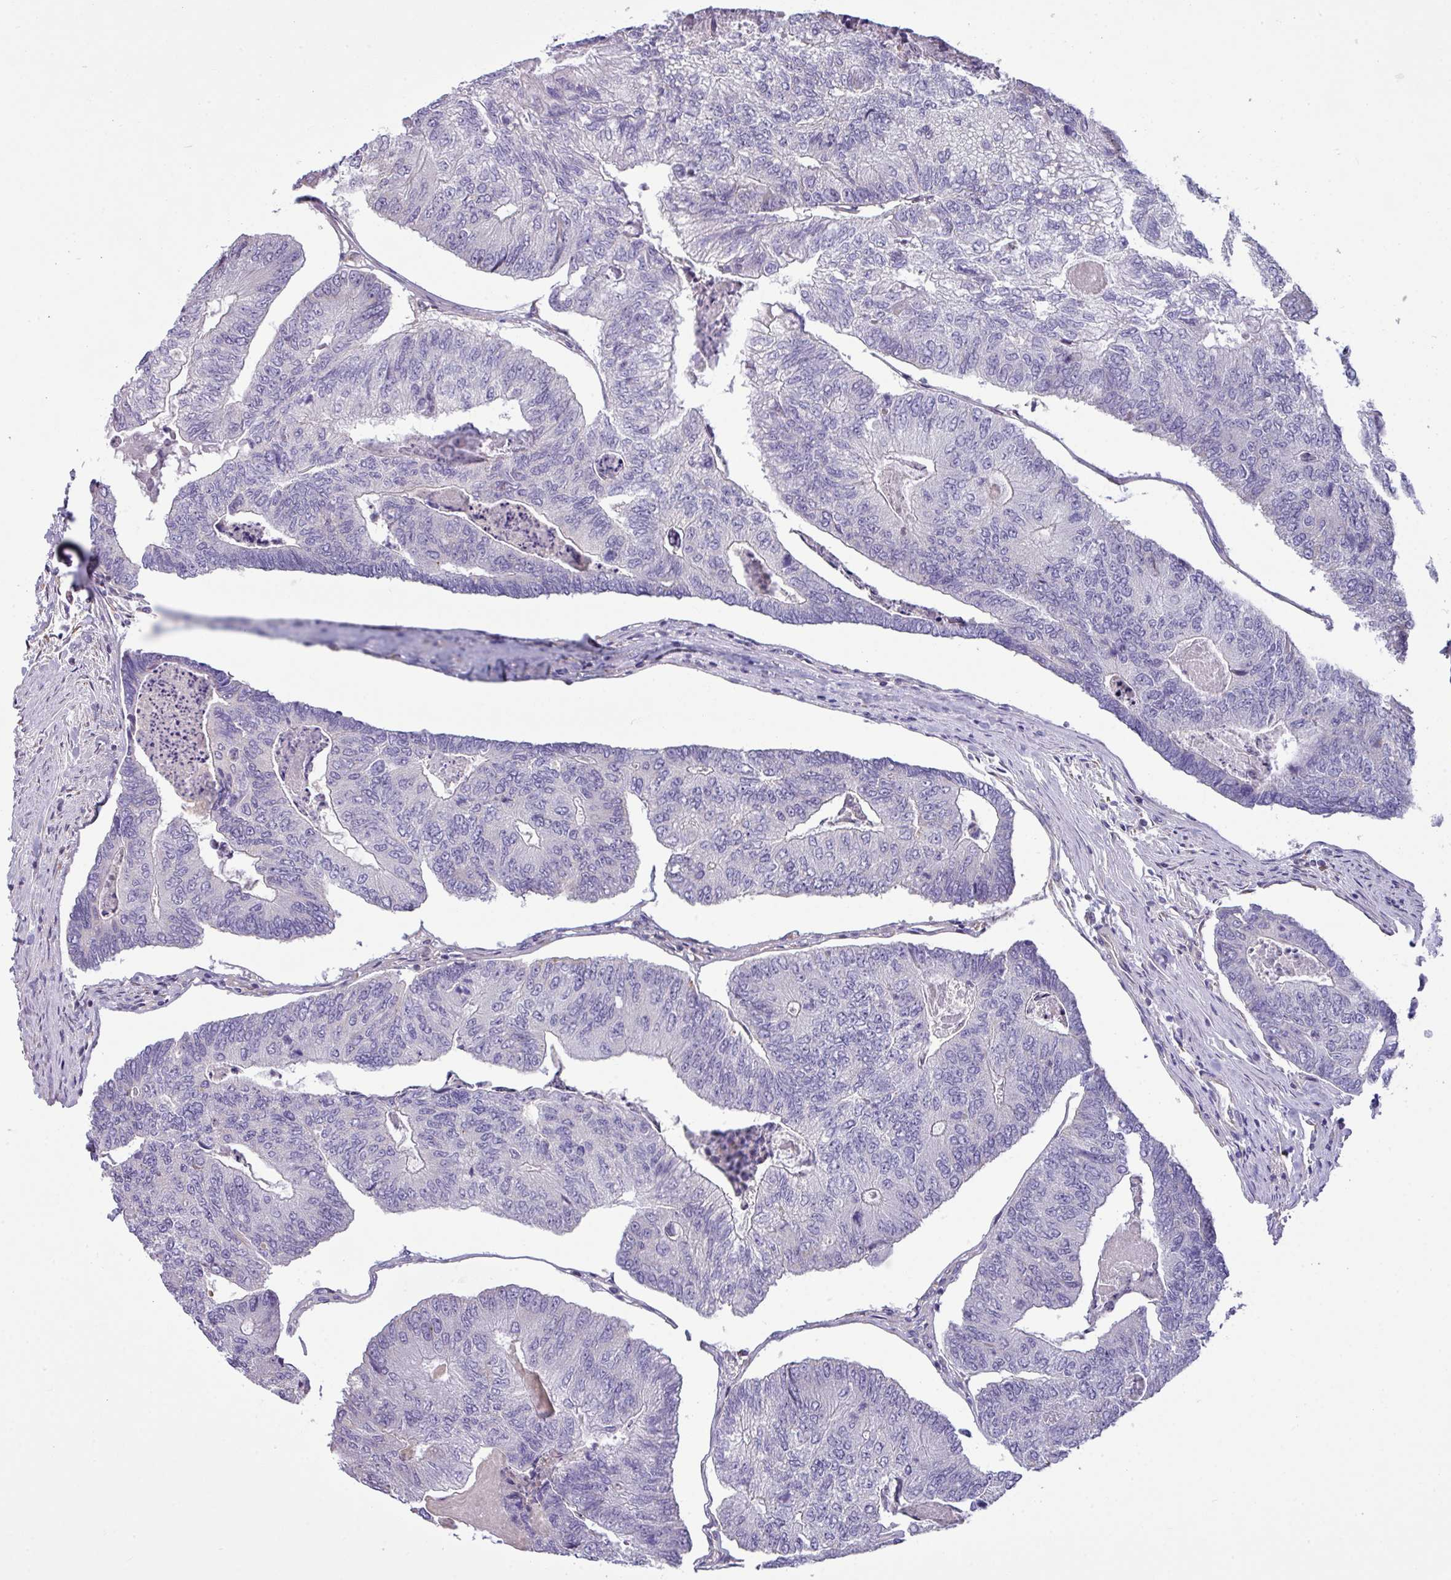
{"staining": {"intensity": "negative", "quantity": "none", "location": "none"}, "tissue": "colorectal cancer", "cell_type": "Tumor cells", "image_type": "cancer", "snomed": [{"axis": "morphology", "description": "Adenocarcinoma, NOS"}, {"axis": "topography", "description": "Colon"}], "caption": "A histopathology image of human adenocarcinoma (colorectal) is negative for staining in tumor cells.", "gene": "IRGC", "patient": {"sex": "female", "age": 67}}